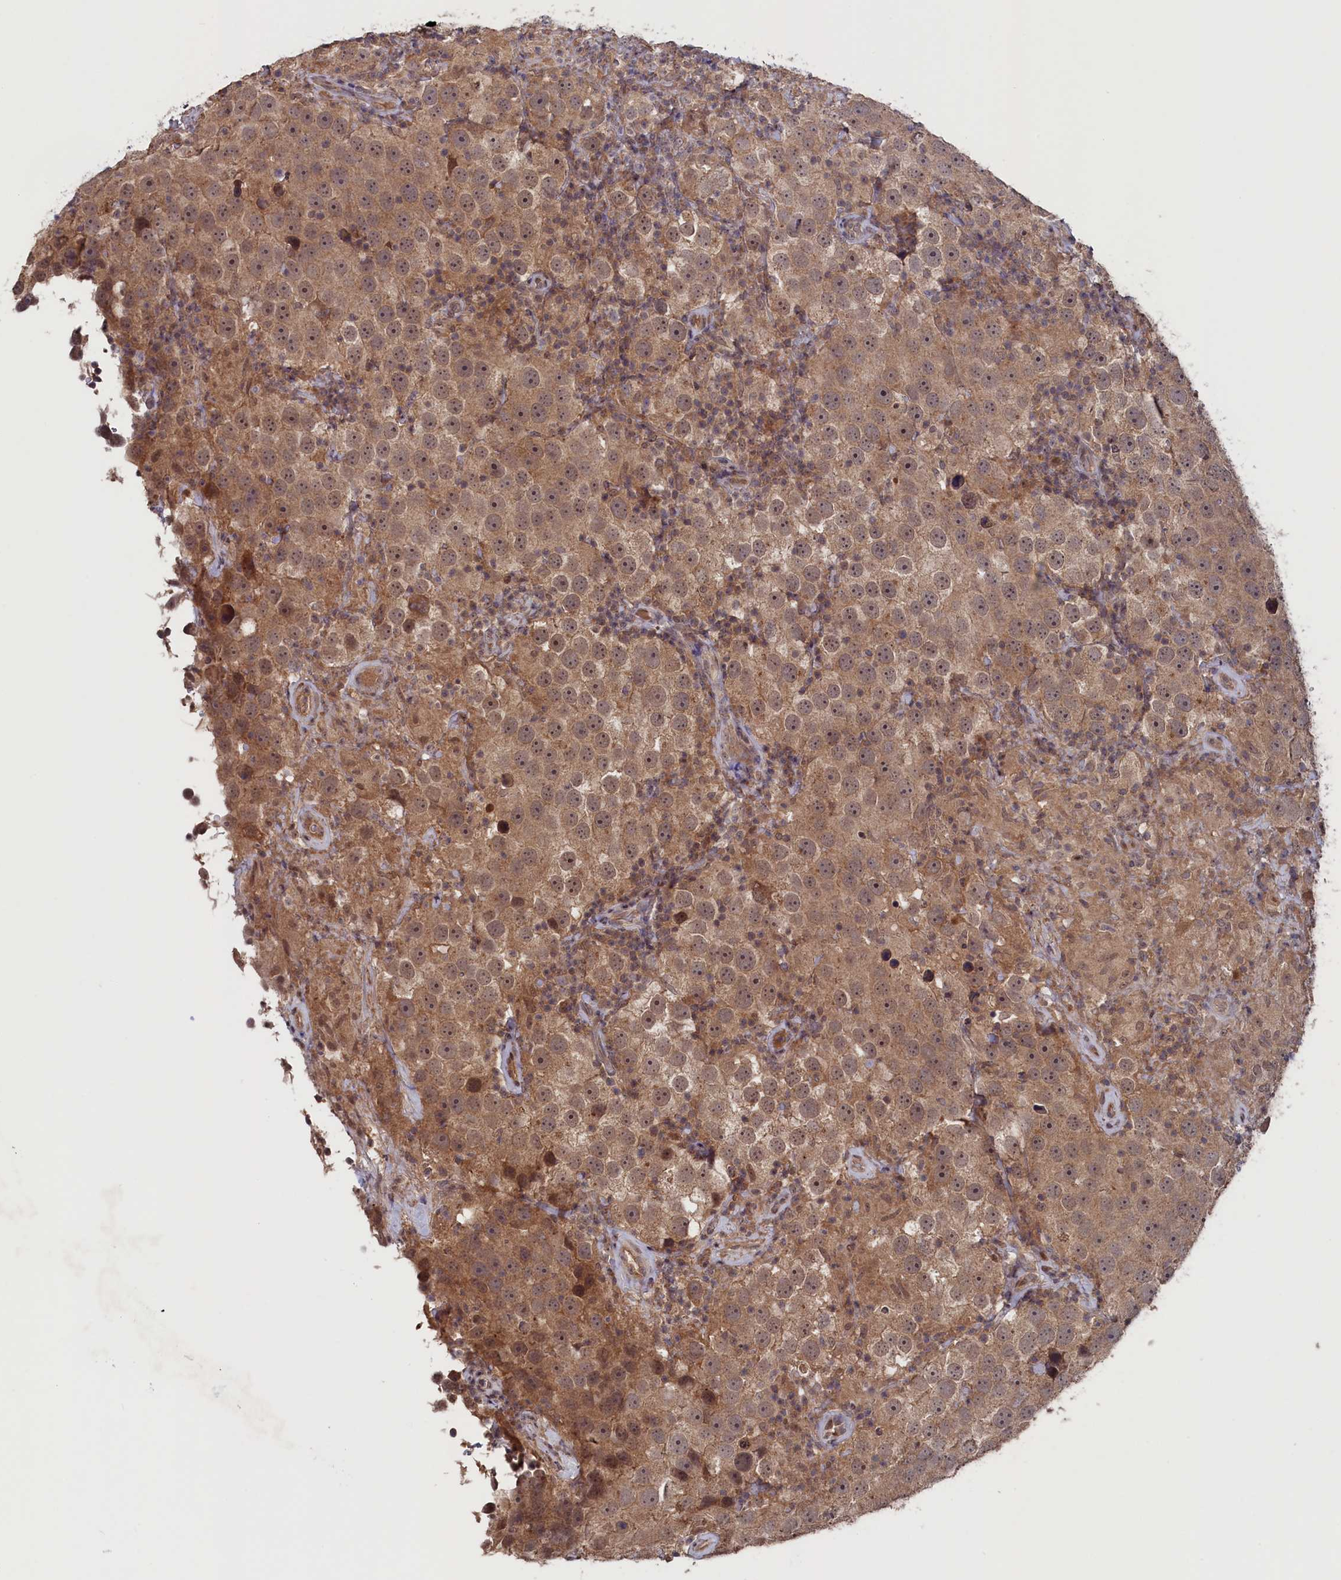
{"staining": {"intensity": "moderate", "quantity": ">75%", "location": "cytoplasmic/membranous"}, "tissue": "testis cancer", "cell_type": "Tumor cells", "image_type": "cancer", "snomed": [{"axis": "morphology", "description": "Seminoma, NOS"}, {"axis": "topography", "description": "Testis"}], "caption": "A brown stain shows moderate cytoplasmic/membranous staining of a protein in human testis cancer (seminoma) tumor cells.", "gene": "TMC5", "patient": {"sex": "male", "age": 49}}